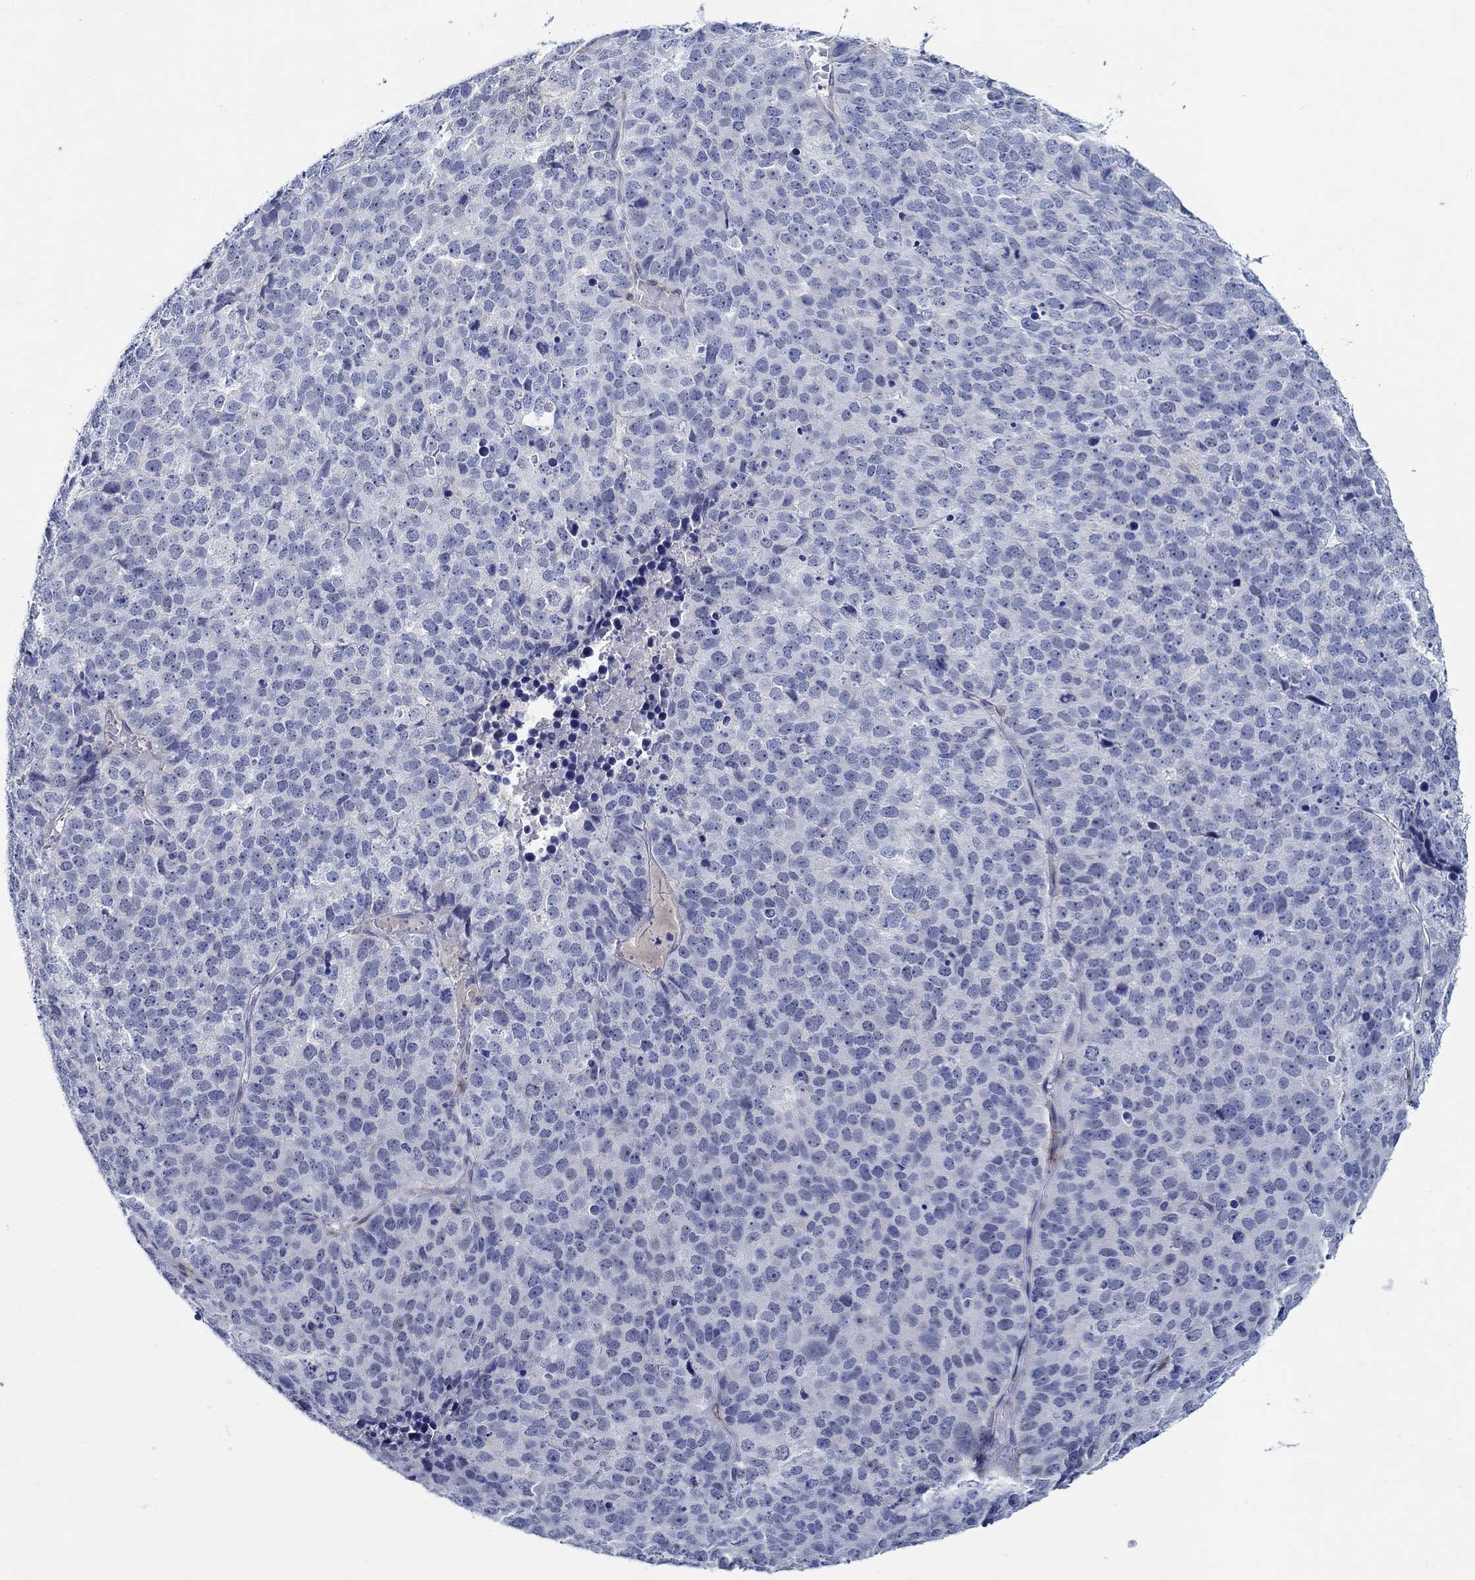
{"staining": {"intensity": "negative", "quantity": "none", "location": "none"}, "tissue": "stomach cancer", "cell_type": "Tumor cells", "image_type": "cancer", "snomed": [{"axis": "morphology", "description": "Adenocarcinoma, NOS"}, {"axis": "topography", "description": "Stomach"}], "caption": "DAB immunohistochemical staining of human stomach adenocarcinoma exhibits no significant positivity in tumor cells.", "gene": "MC2R", "patient": {"sex": "male", "age": 69}}